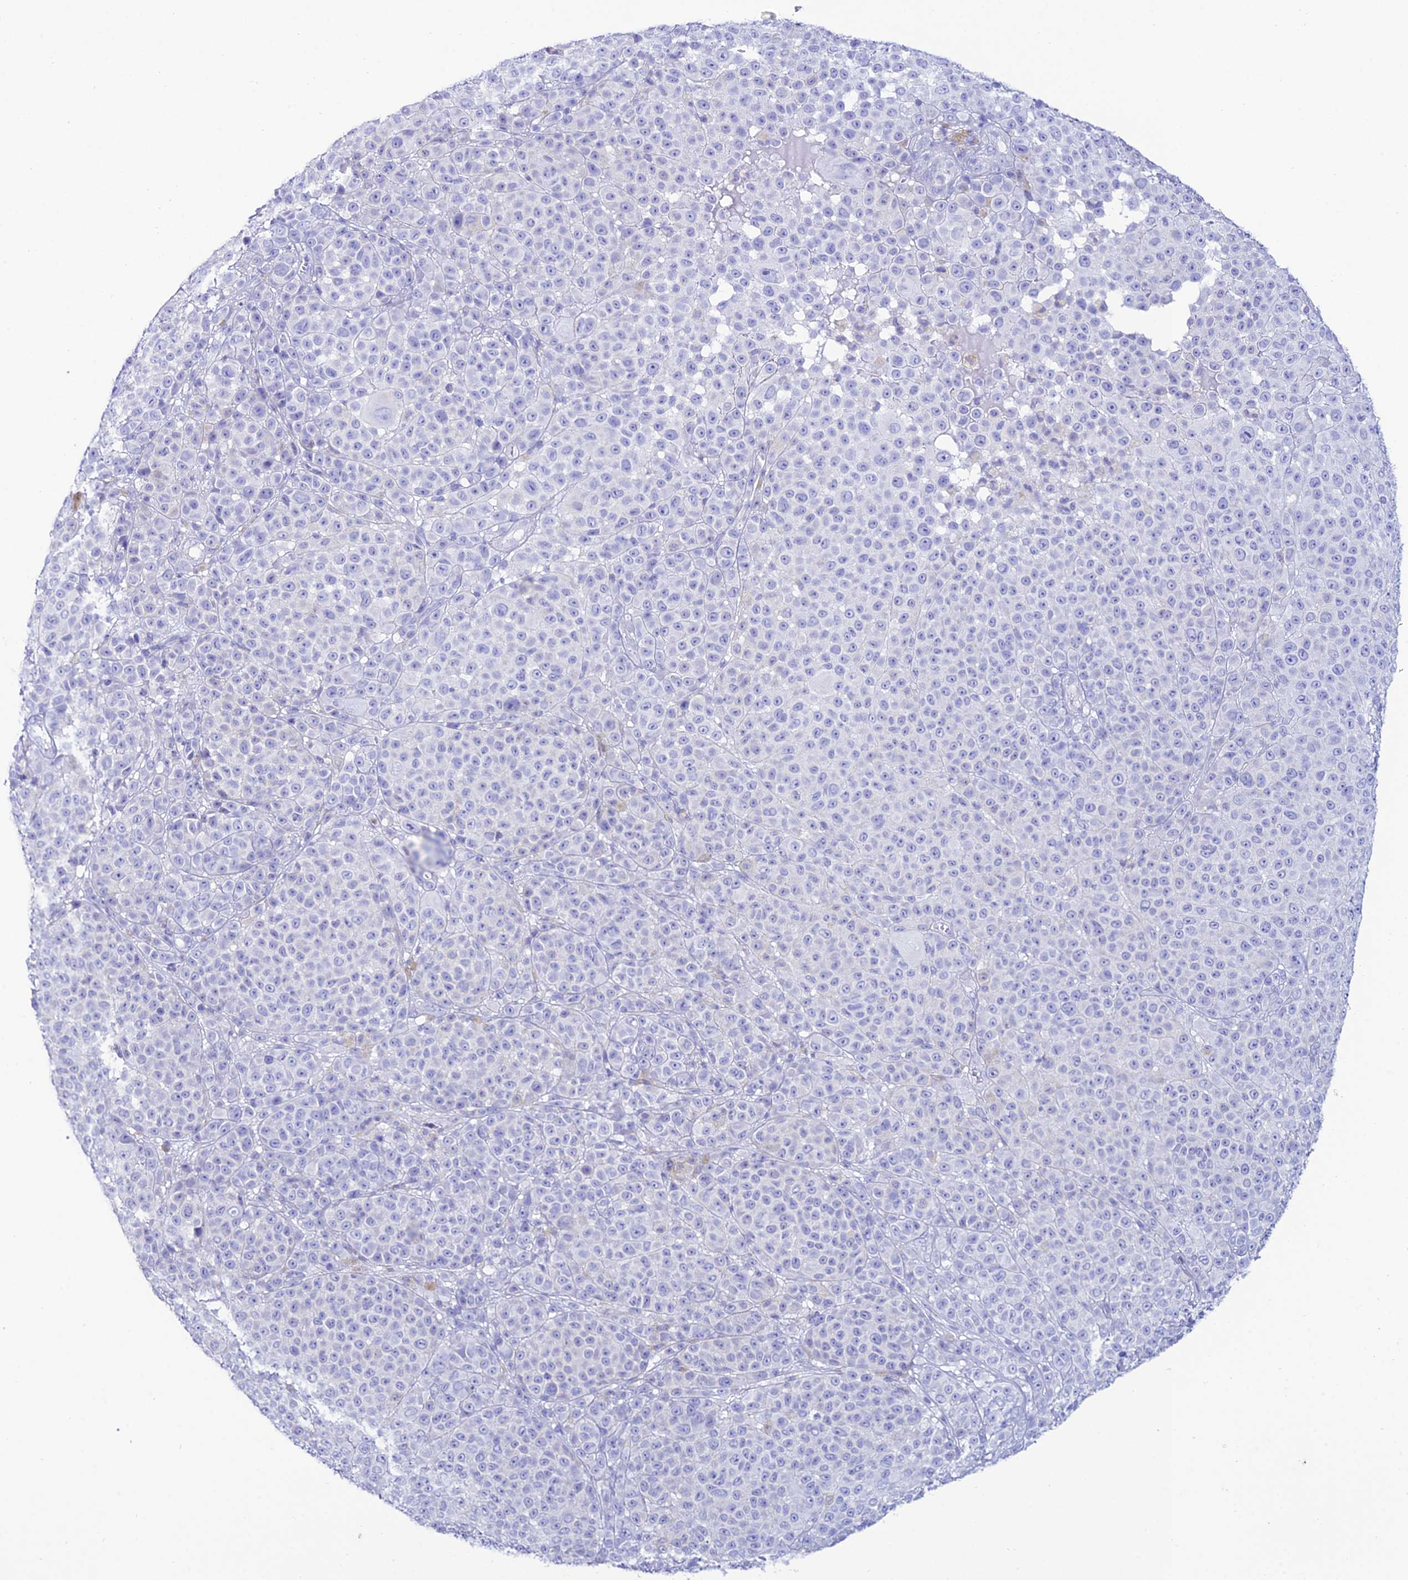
{"staining": {"intensity": "negative", "quantity": "none", "location": "none"}, "tissue": "melanoma", "cell_type": "Tumor cells", "image_type": "cancer", "snomed": [{"axis": "morphology", "description": "Malignant melanoma, NOS"}, {"axis": "topography", "description": "Skin"}], "caption": "Immunohistochemical staining of human malignant melanoma demonstrates no significant staining in tumor cells.", "gene": "OR4D5", "patient": {"sex": "female", "age": 94}}